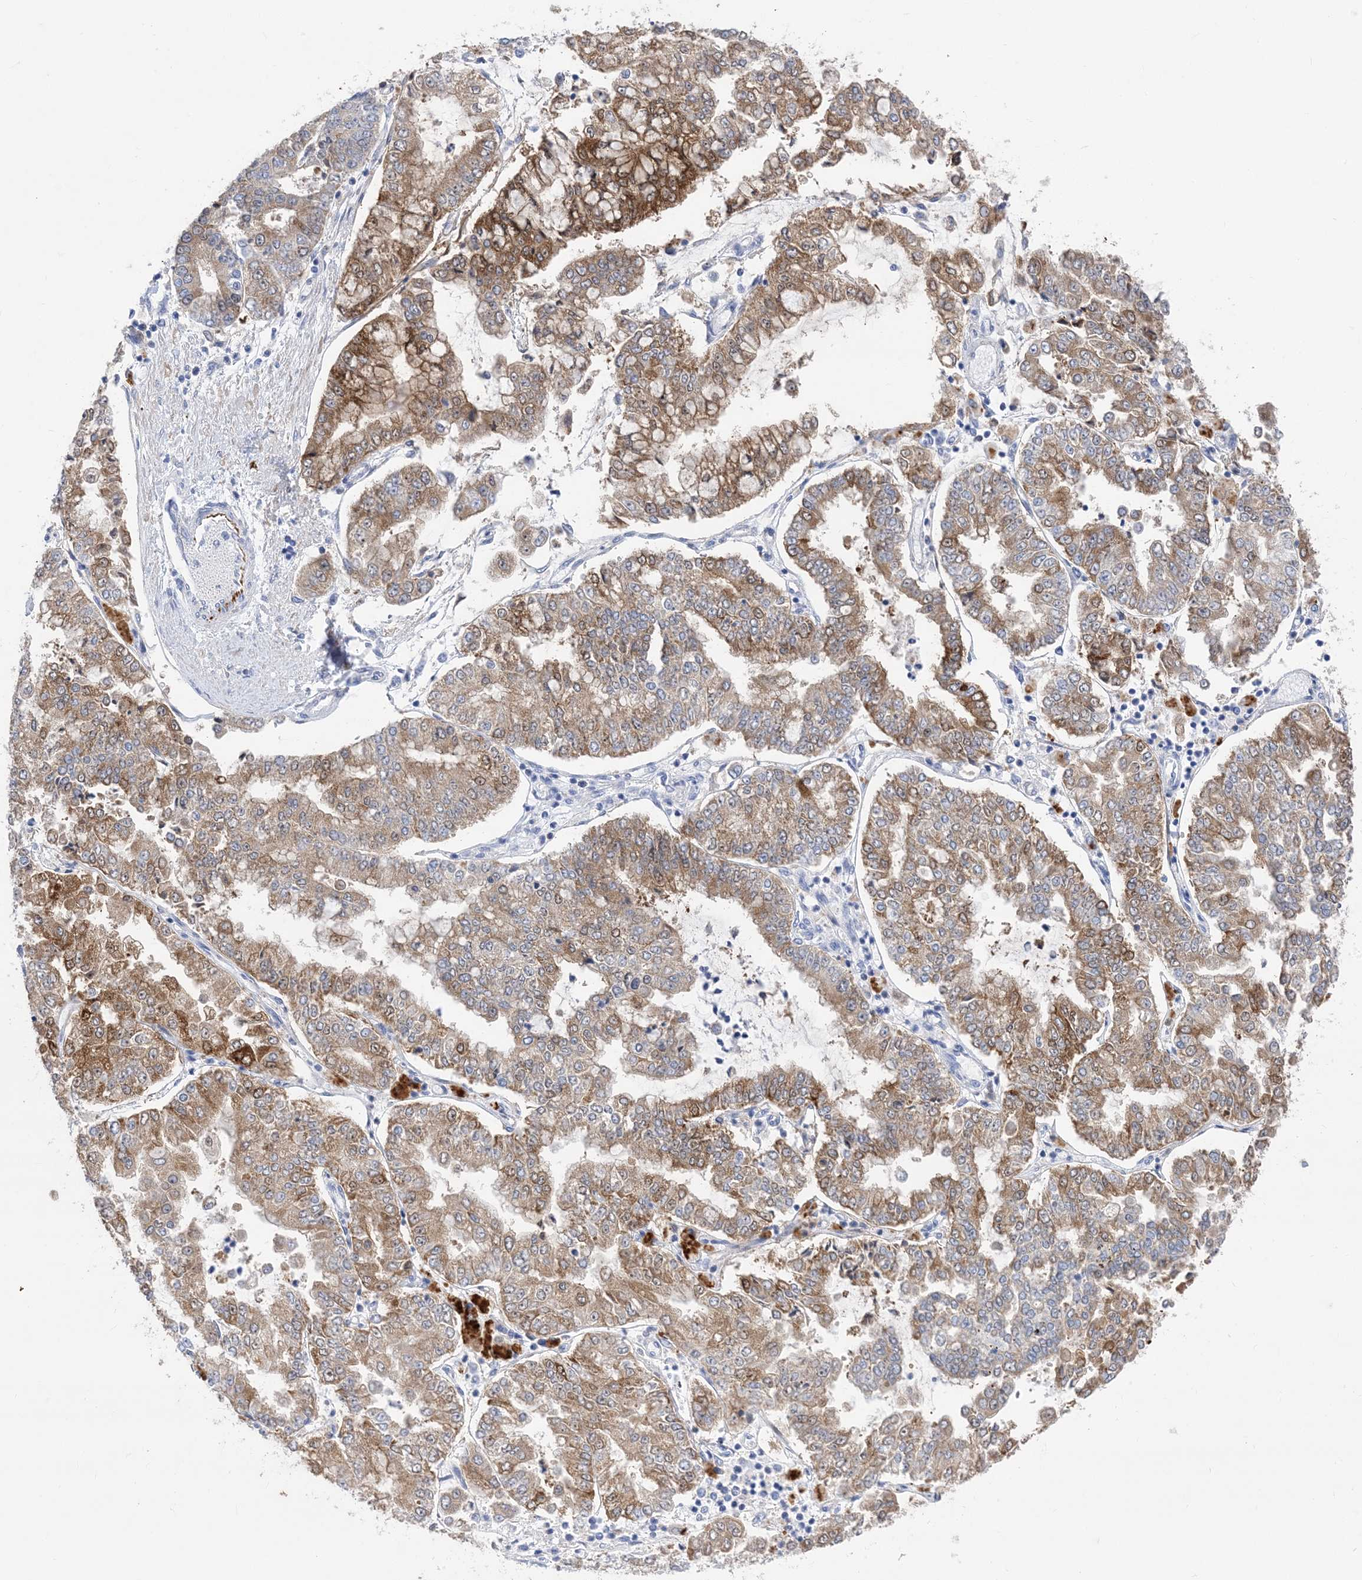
{"staining": {"intensity": "moderate", "quantity": ">75%", "location": "cytoplasmic/membranous"}, "tissue": "stomach cancer", "cell_type": "Tumor cells", "image_type": "cancer", "snomed": [{"axis": "morphology", "description": "Adenocarcinoma, NOS"}, {"axis": "topography", "description": "Stomach"}], "caption": "Human stomach cancer stained with a protein marker shows moderate staining in tumor cells.", "gene": "SH3YL1", "patient": {"sex": "male", "age": 76}}